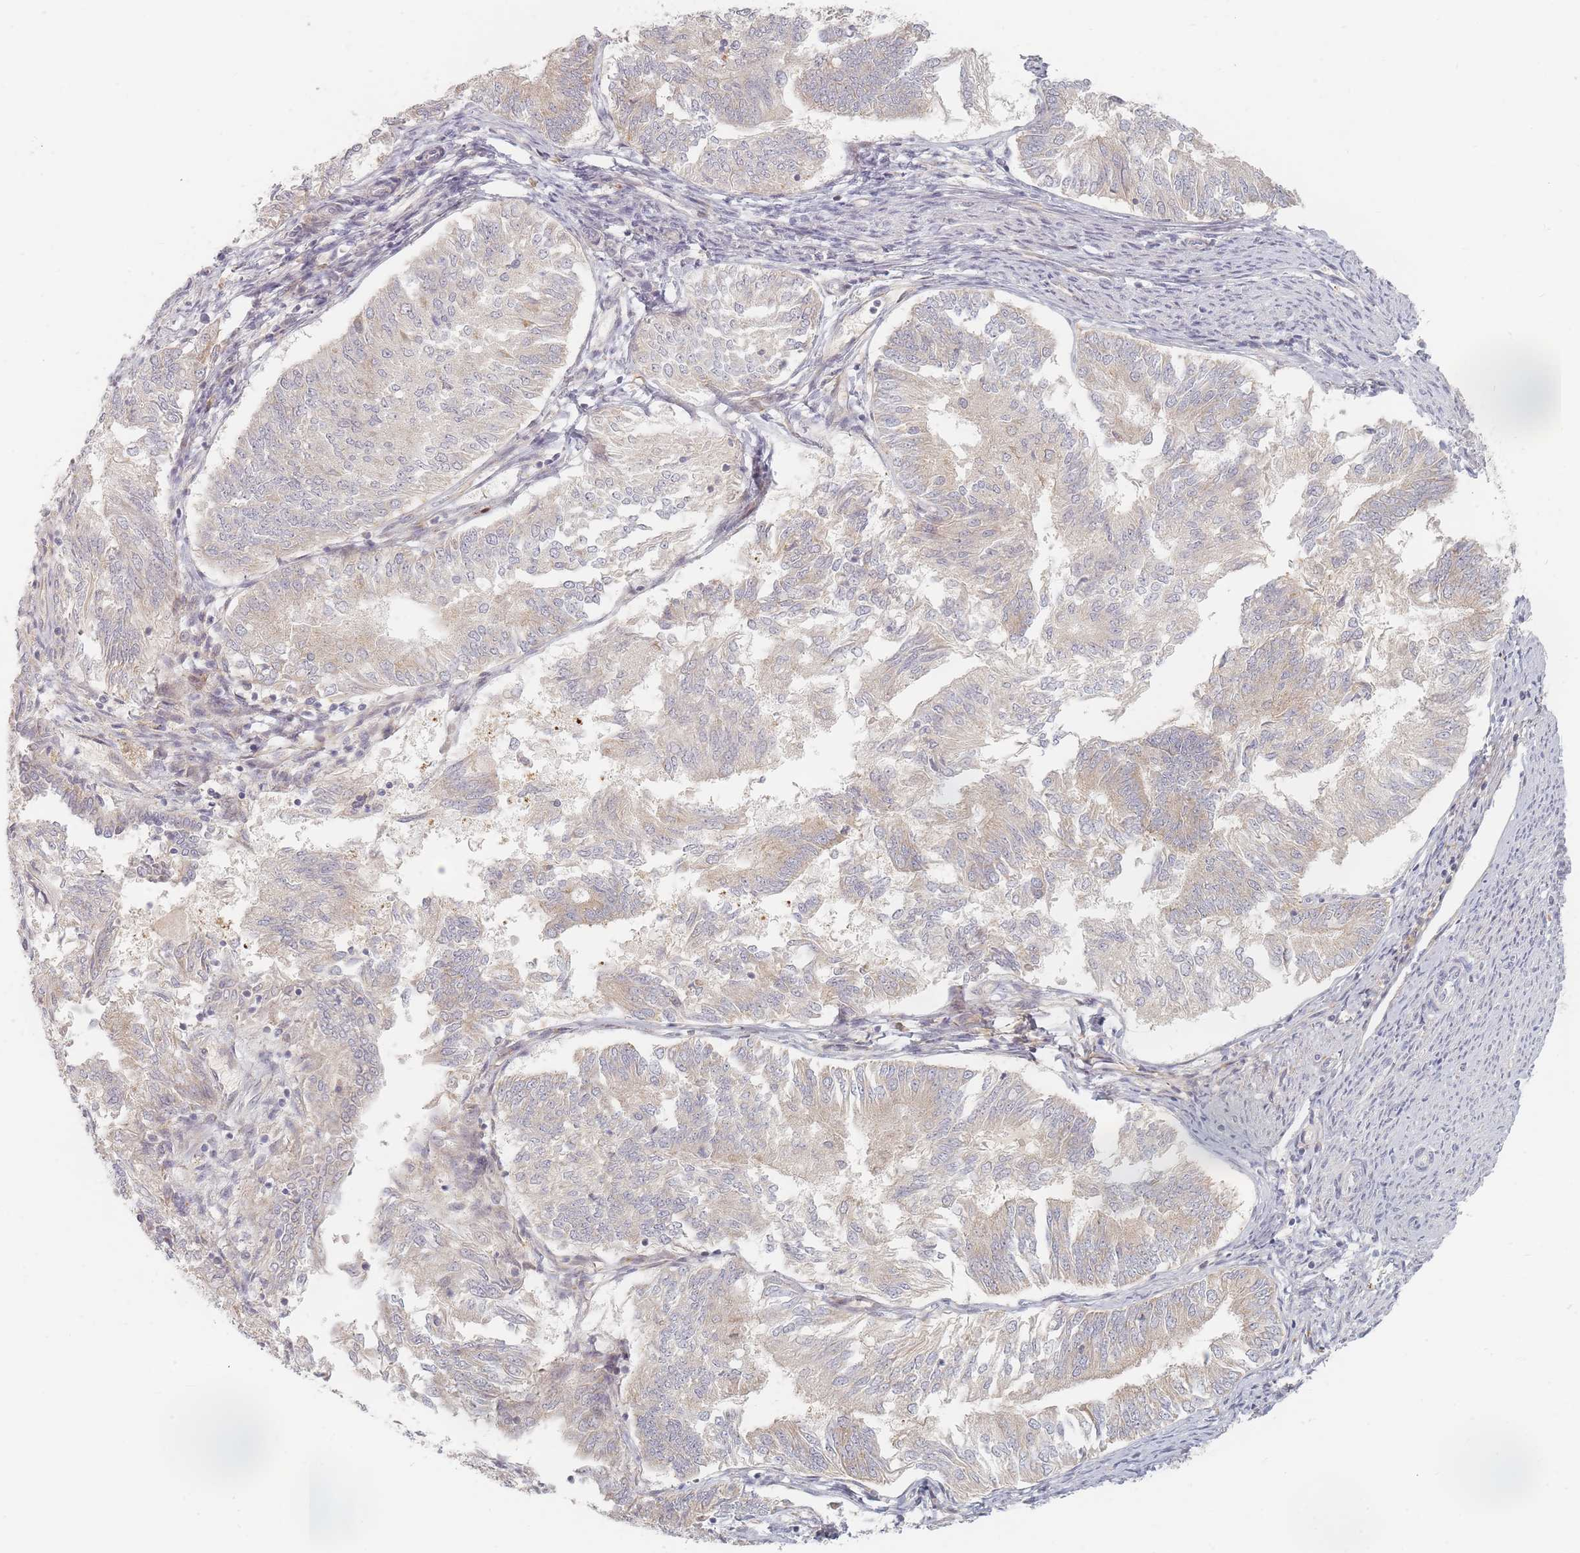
{"staining": {"intensity": "weak", "quantity": ">75%", "location": "cytoplasmic/membranous"}, "tissue": "endometrial cancer", "cell_type": "Tumor cells", "image_type": "cancer", "snomed": [{"axis": "morphology", "description": "Adenocarcinoma, NOS"}, {"axis": "topography", "description": "Endometrium"}], "caption": "Immunohistochemical staining of adenocarcinoma (endometrial) reveals weak cytoplasmic/membranous protein staining in about >75% of tumor cells. (DAB IHC with brightfield microscopy, high magnification).", "gene": "ZKSCAN7", "patient": {"sex": "female", "age": 58}}